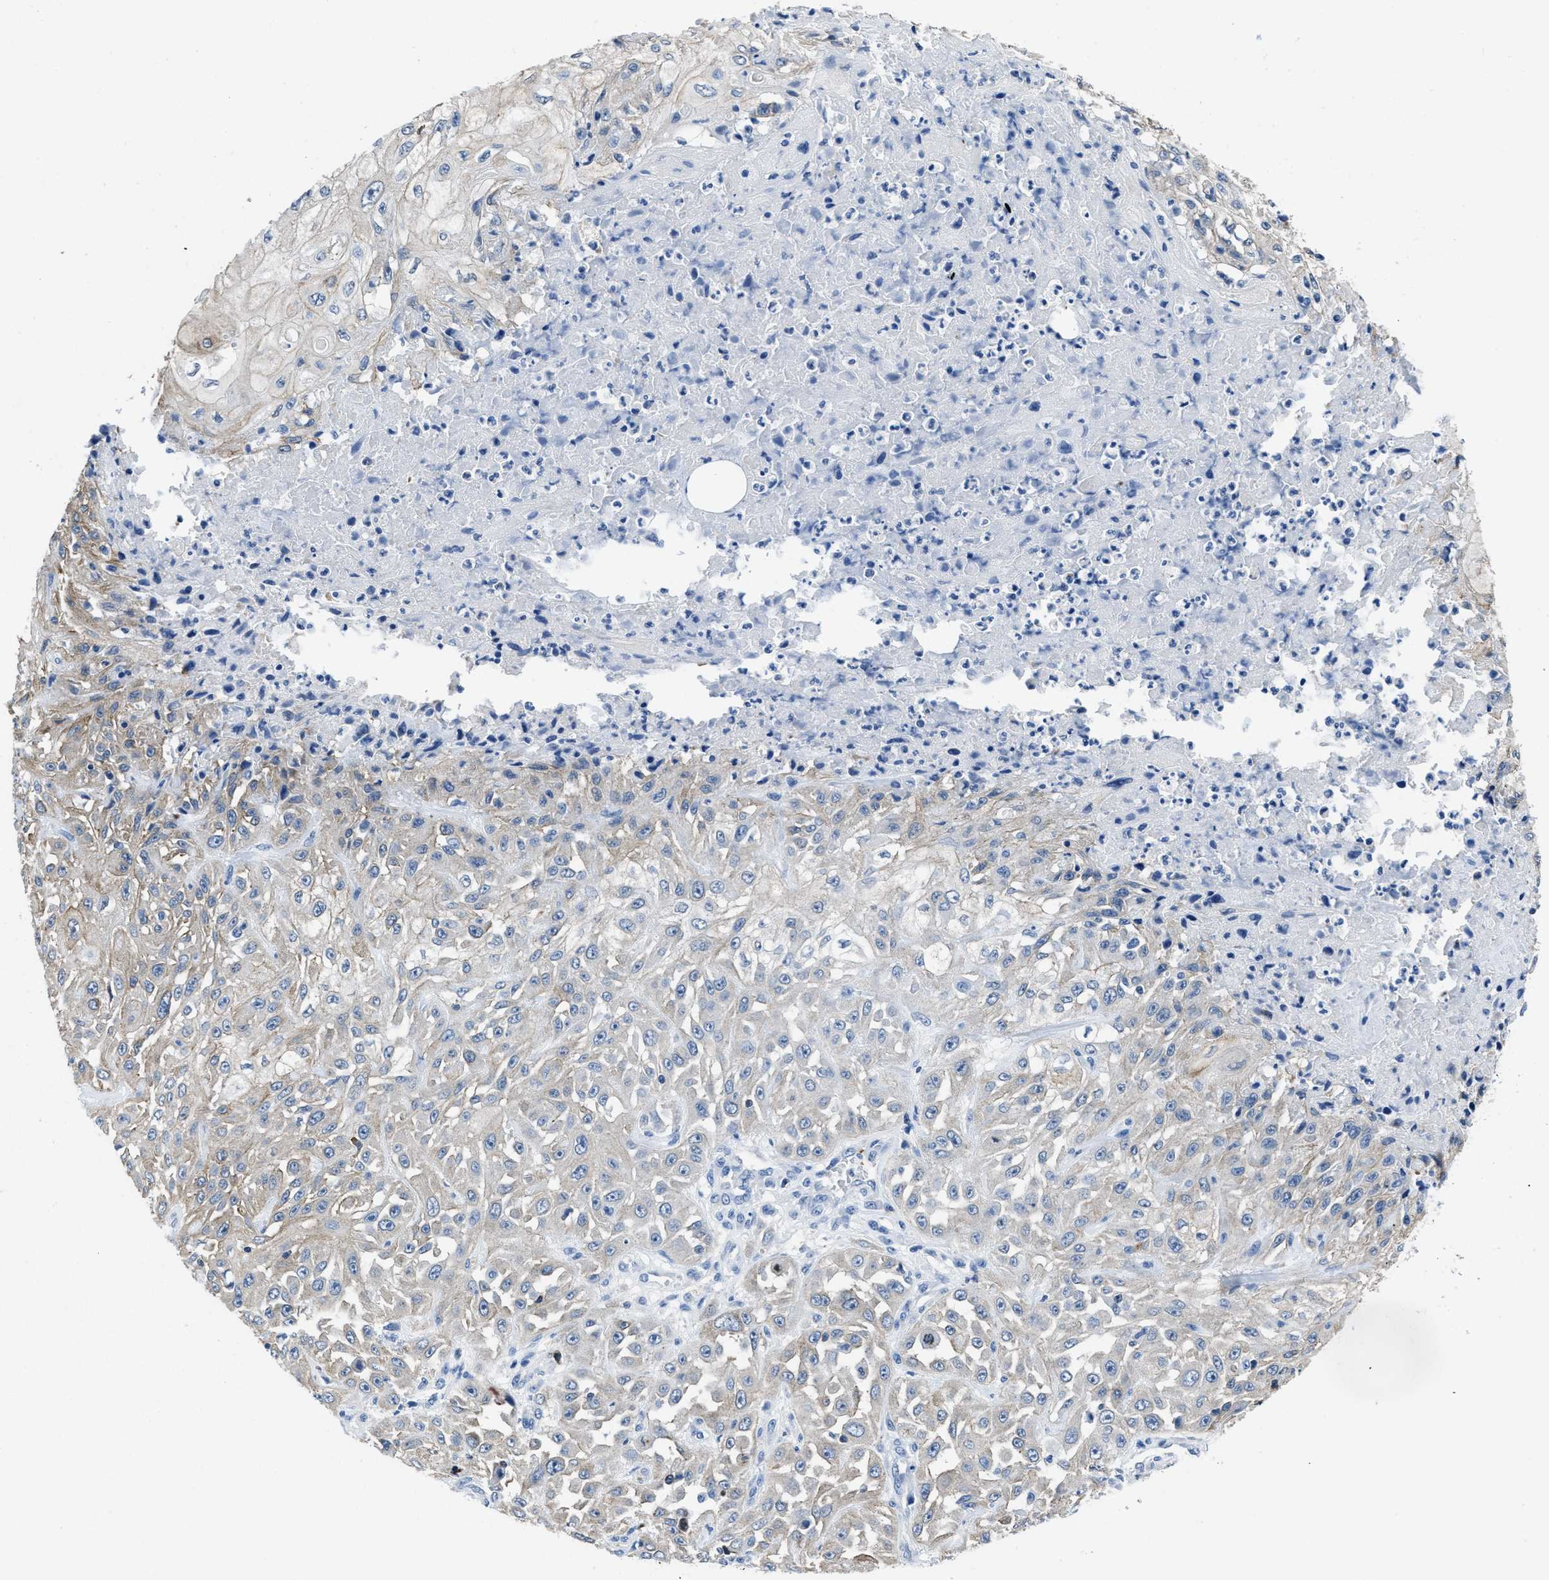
{"staining": {"intensity": "weak", "quantity": "25%-75%", "location": "cytoplasmic/membranous"}, "tissue": "skin cancer", "cell_type": "Tumor cells", "image_type": "cancer", "snomed": [{"axis": "morphology", "description": "Squamous cell carcinoma, NOS"}, {"axis": "morphology", "description": "Squamous cell carcinoma, metastatic, NOS"}, {"axis": "topography", "description": "Skin"}, {"axis": "topography", "description": "Lymph node"}], "caption": "A high-resolution photomicrograph shows IHC staining of metastatic squamous cell carcinoma (skin), which demonstrates weak cytoplasmic/membranous expression in approximately 25%-75% of tumor cells.", "gene": "ITGA3", "patient": {"sex": "male", "age": 75}}